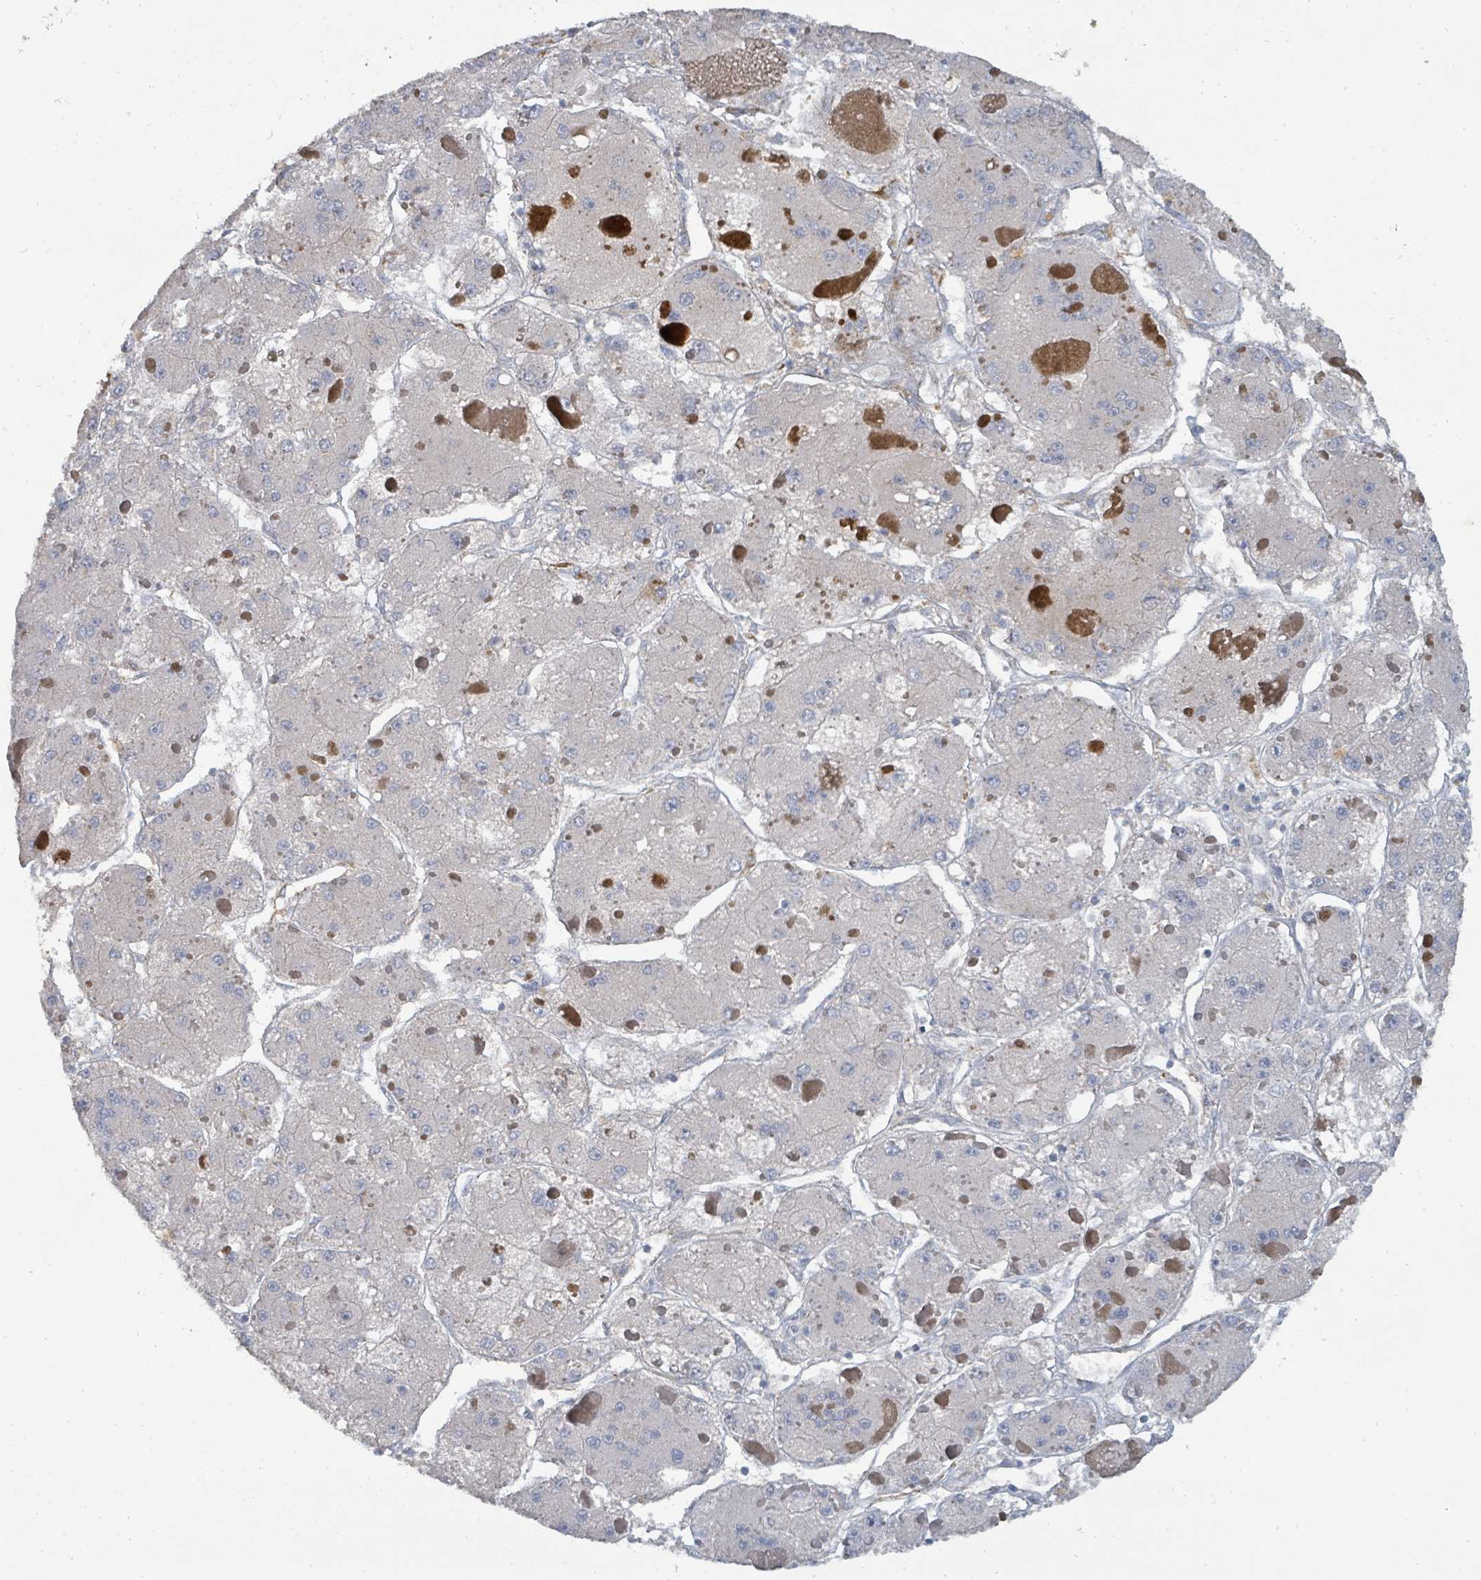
{"staining": {"intensity": "negative", "quantity": "none", "location": "none"}, "tissue": "liver cancer", "cell_type": "Tumor cells", "image_type": "cancer", "snomed": [{"axis": "morphology", "description": "Carcinoma, Hepatocellular, NOS"}, {"axis": "topography", "description": "Liver"}], "caption": "Hepatocellular carcinoma (liver) was stained to show a protein in brown. There is no significant positivity in tumor cells.", "gene": "IFIT1", "patient": {"sex": "female", "age": 73}}